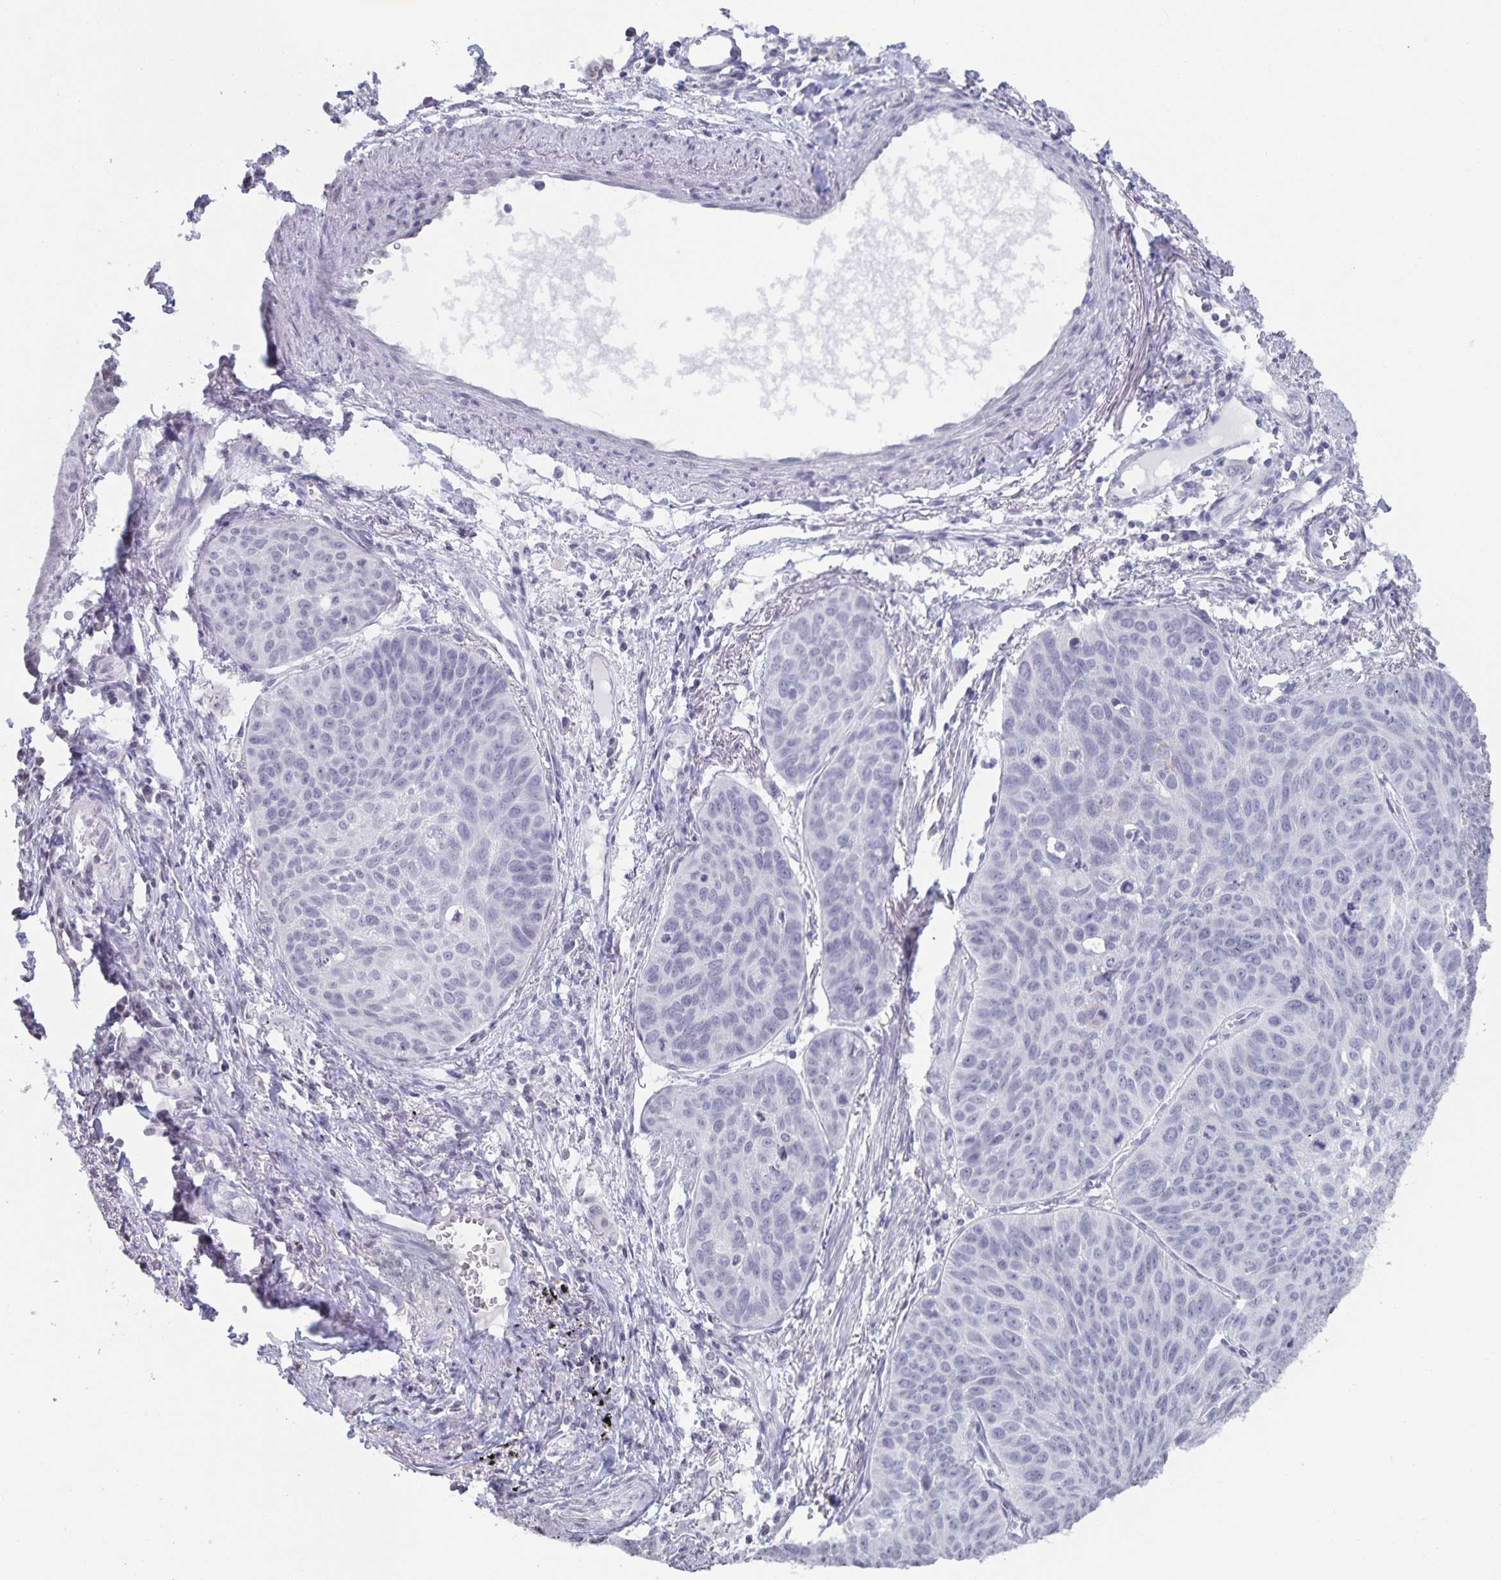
{"staining": {"intensity": "negative", "quantity": "none", "location": "none"}, "tissue": "lung cancer", "cell_type": "Tumor cells", "image_type": "cancer", "snomed": [{"axis": "morphology", "description": "Squamous cell carcinoma, NOS"}, {"axis": "topography", "description": "Lung"}], "caption": "A histopathology image of squamous cell carcinoma (lung) stained for a protein demonstrates no brown staining in tumor cells. (DAB (3,3'-diaminobenzidine) IHC visualized using brightfield microscopy, high magnification).", "gene": "AQP4", "patient": {"sex": "male", "age": 71}}